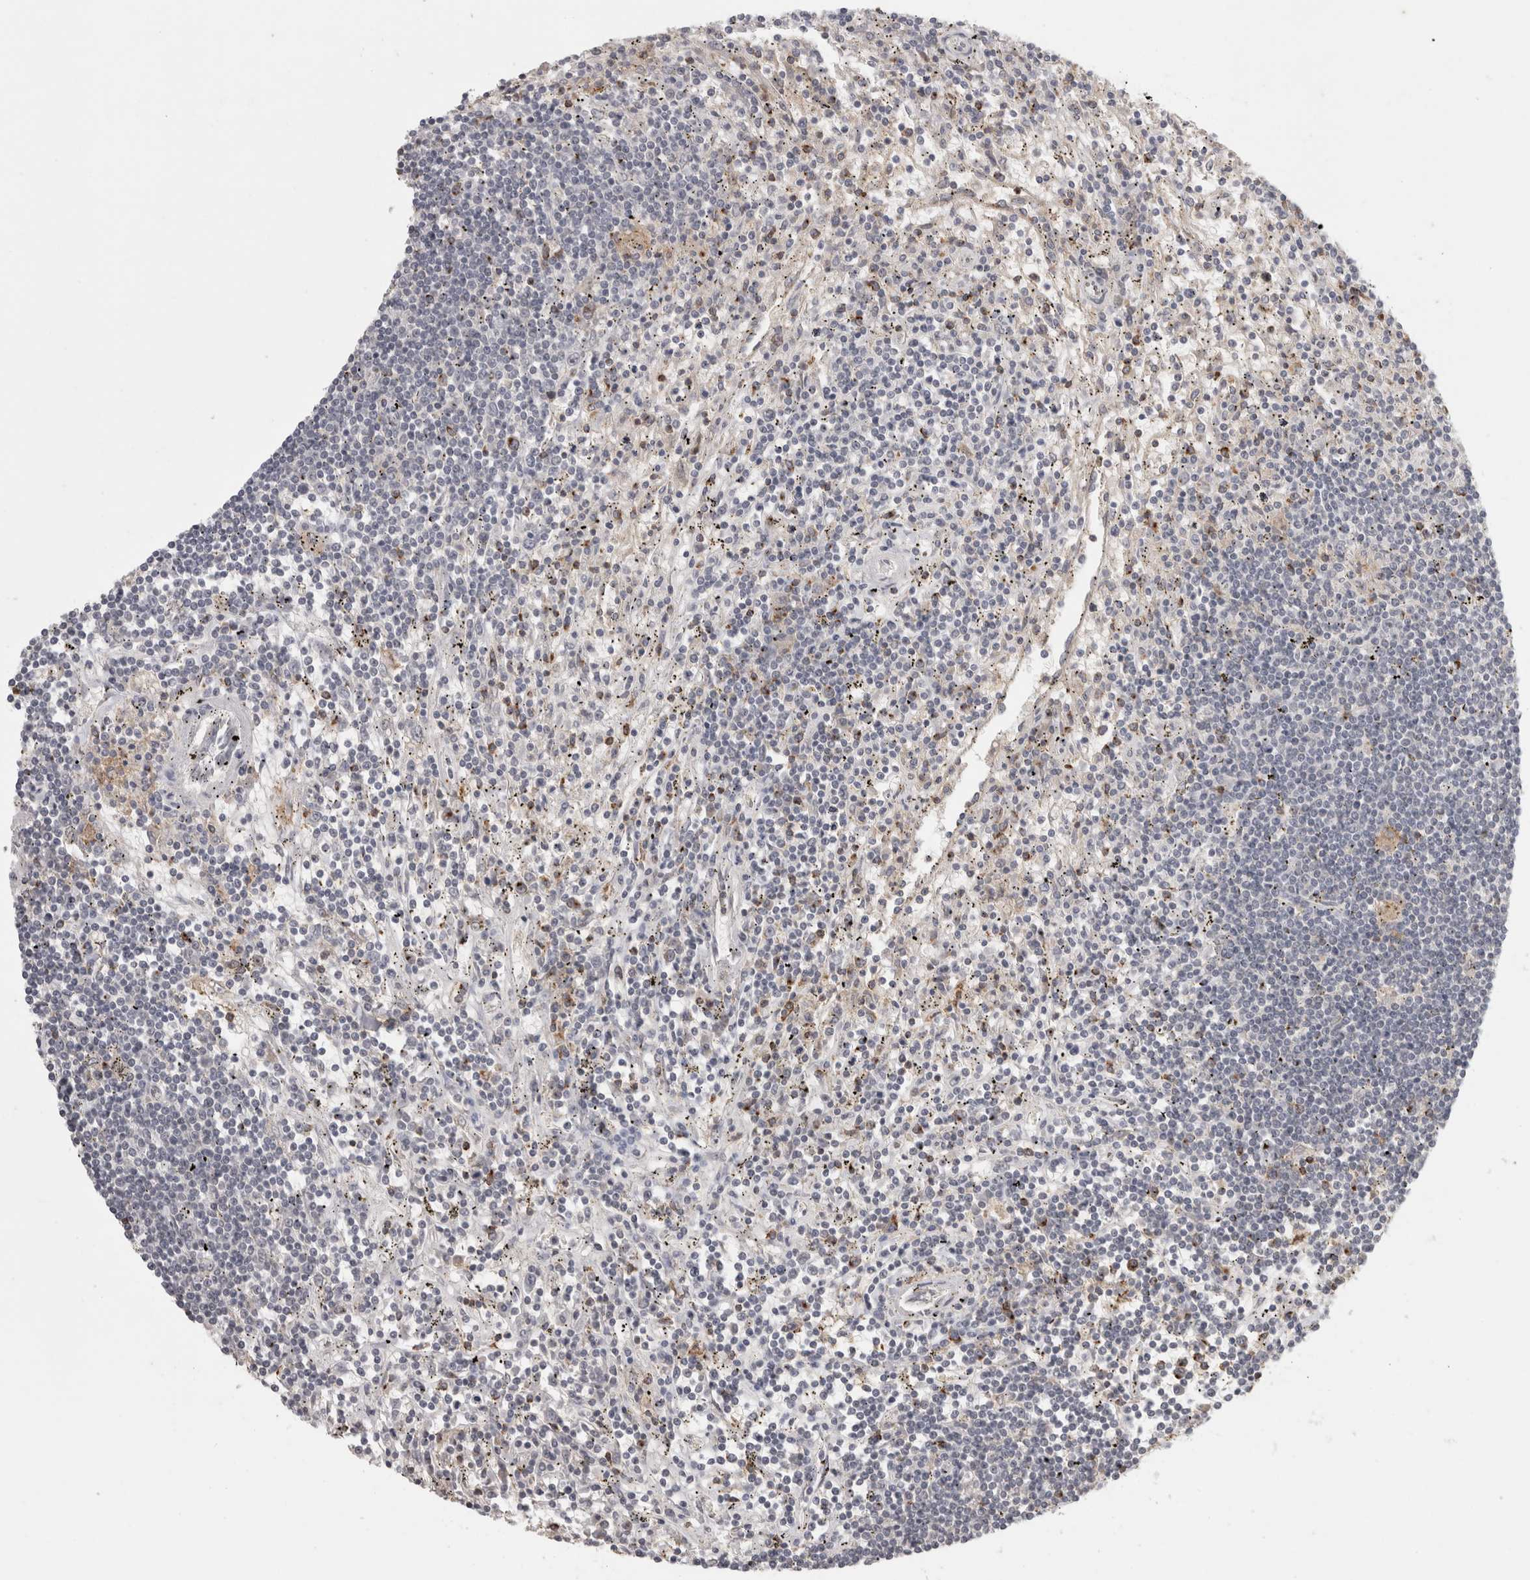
{"staining": {"intensity": "negative", "quantity": "none", "location": "none"}, "tissue": "lymphoma", "cell_type": "Tumor cells", "image_type": "cancer", "snomed": [{"axis": "morphology", "description": "Malignant lymphoma, non-Hodgkin's type, Low grade"}, {"axis": "topography", "description": "Spleen"}], "caption": "Tumor cells are negative for protein expression in human low-grade malignant lymphoma, non-Hodgkin's type. Brightfield microscopy of IHC stained with DAB (3,3'-diaminobenzidine) (brown) and hematoxylin (blue), captured at high magnification.", "gene": "HAVCR2", "patient": {"sex": "male", "age": 76}}